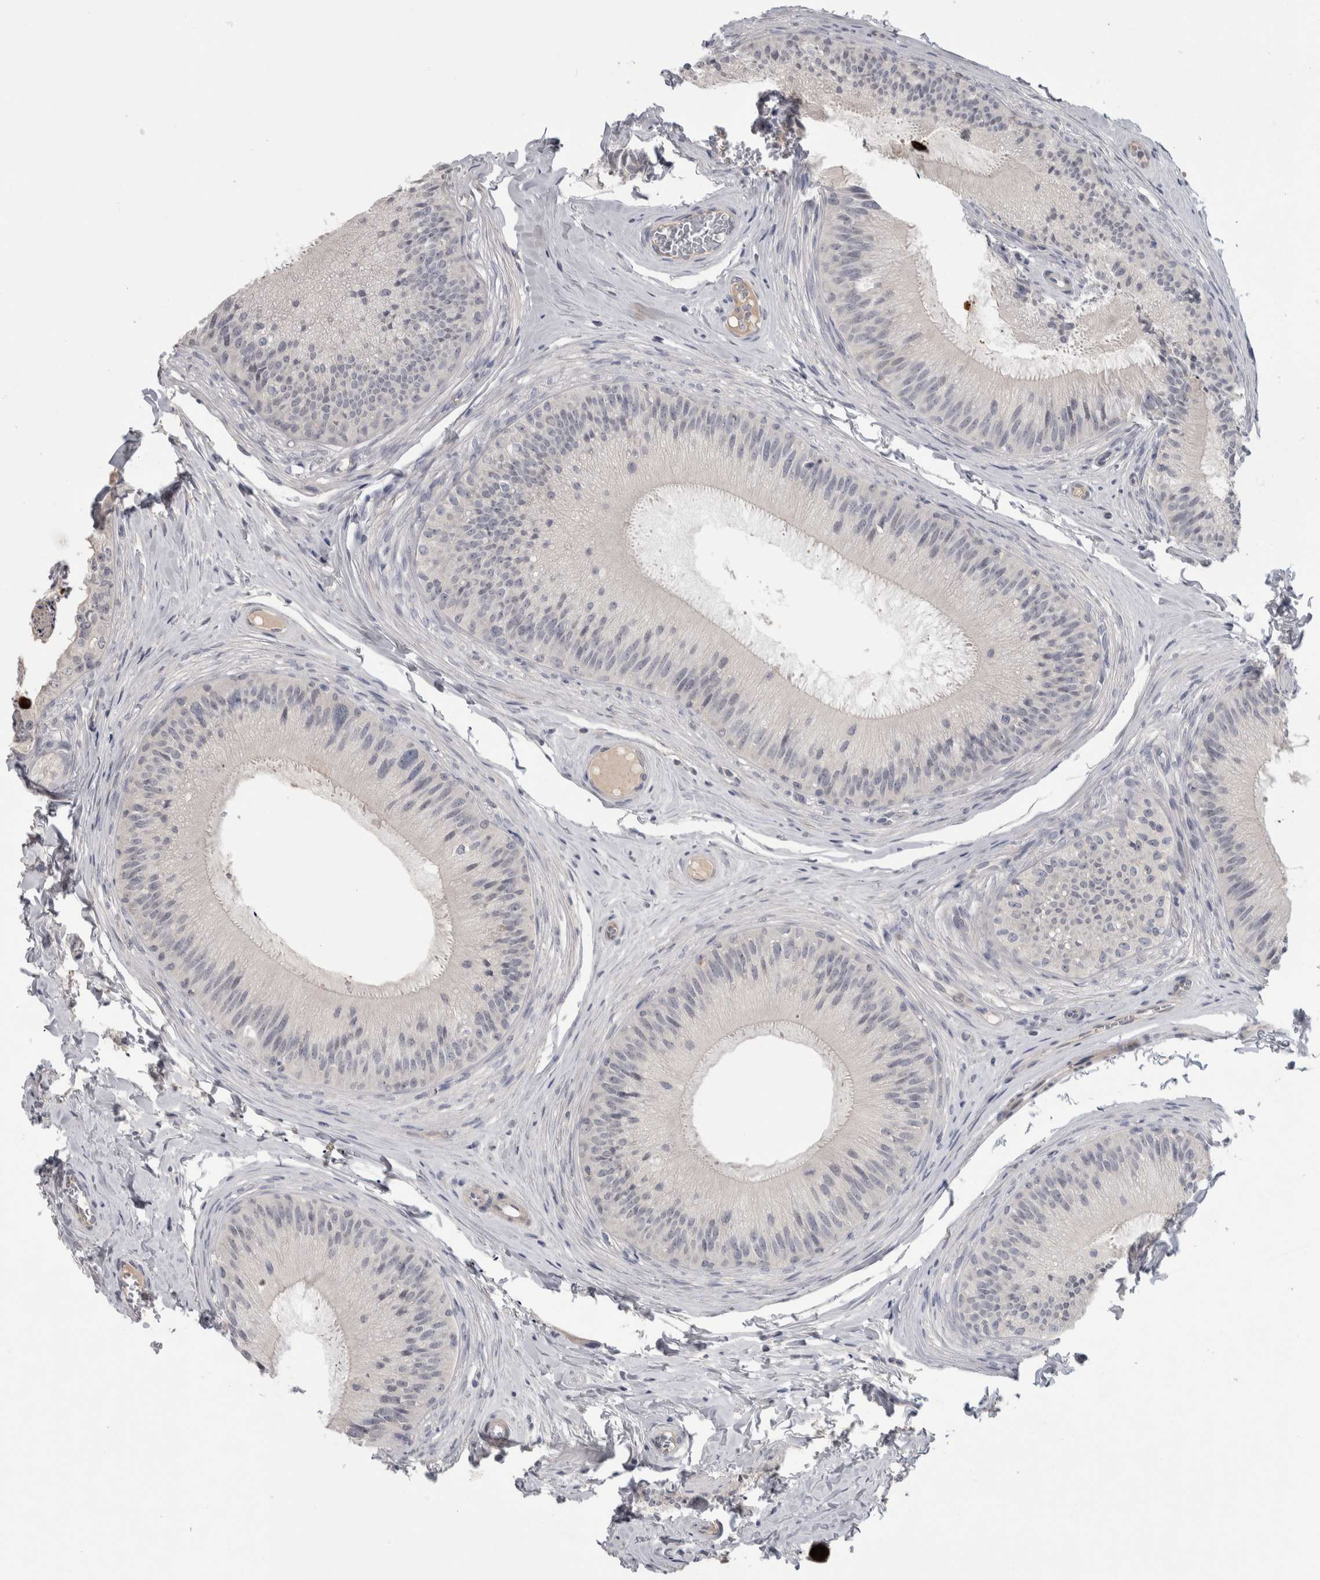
{"staining": {"intensity": "negative", "quantity": "none", "location": "none"}, "tissue": "epididymis", "cell_type": "Glandular cells", "image_type": "normal", "snomed": [{"axis": "morphology", "description": "Normal tissue, NOS"}, {"axis": "topography", "description": "Epididymis"}], "caption": "IHC photomicrograph of unremarkable epididymis stained for a protein (brown), which reveals no staining in glandular cells.", "gene": "ADAM2", "patient": {"sex": "male", "age": 31}}